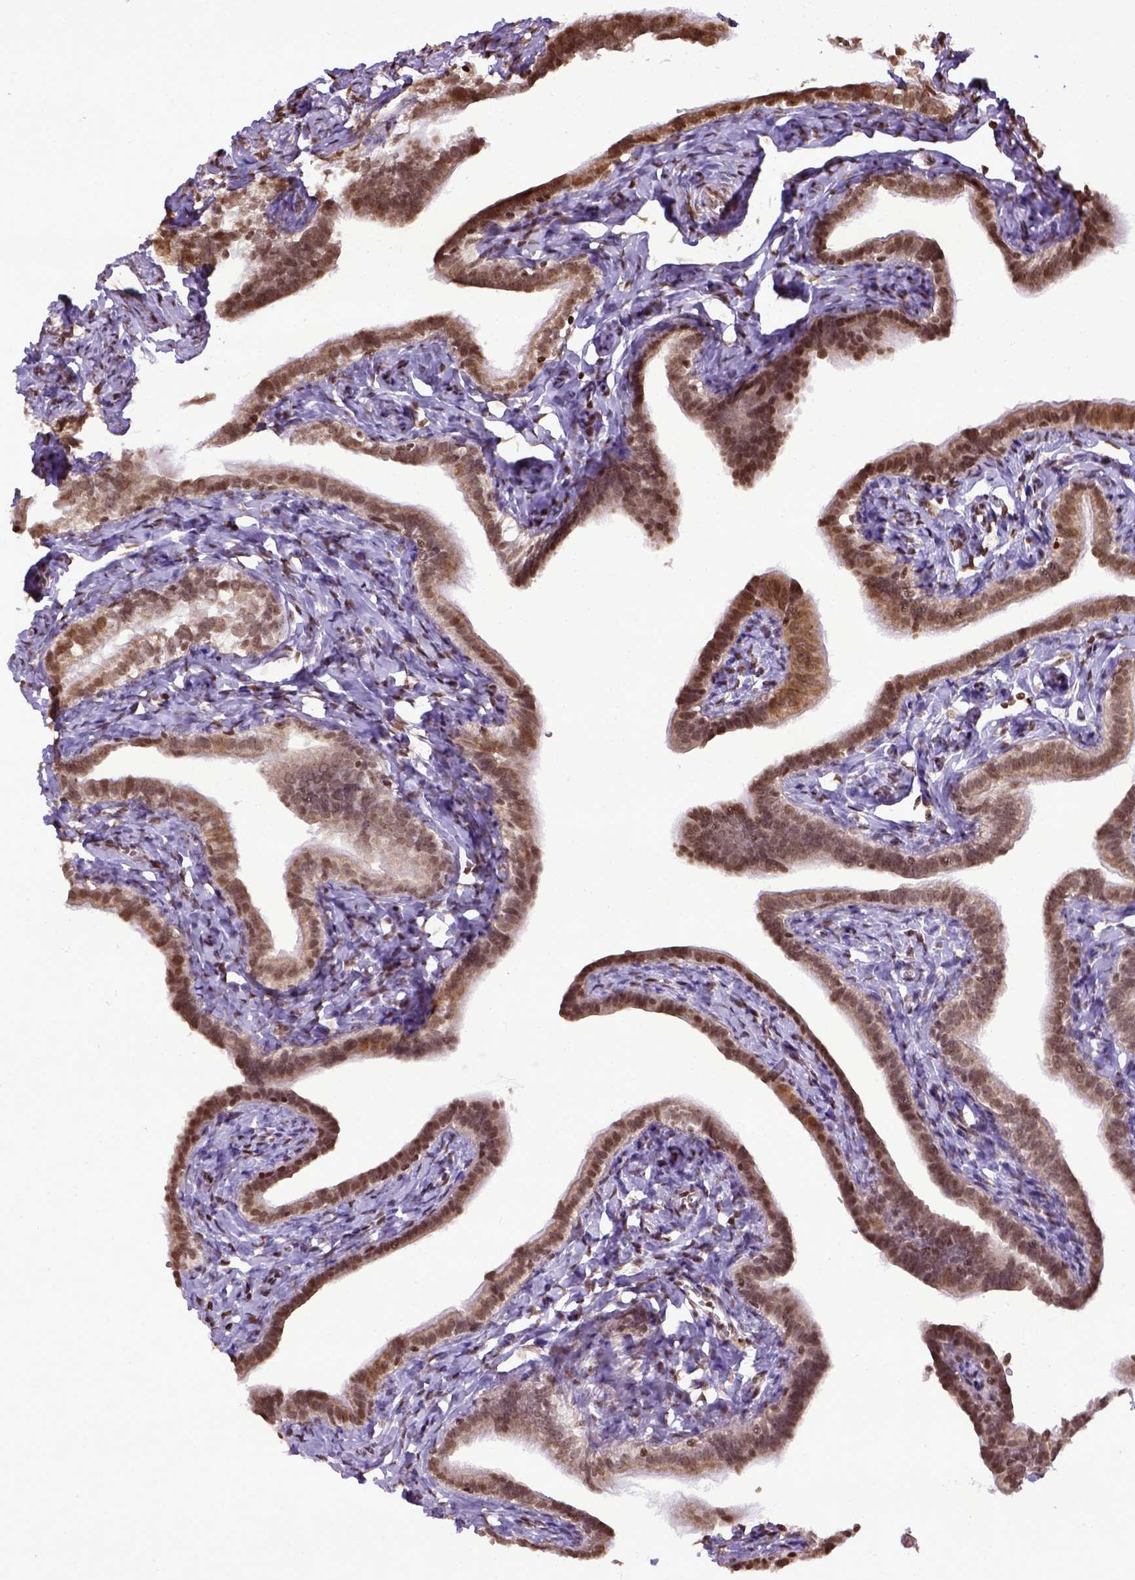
{"staining": {"intensity": "moderate", "quantity": ">75%", "location": "nuclear"}, "tissue": "fallopian tube", "cell_type": "Glandular cells", "image_type": "normal", "snomed": [{"axis": "morphology", "description": "Normal tissue, NOS"}, {"axis": "topography", "description": "Fallopian tube"}], "caption": "Immunohistochemical staining of unremarkable human fallopian tube demonstrates moderate nuclear protein positivity in approximately >75% of glandular cells. (brown staining indicates protein expression, while blue staining denotes nuclei).", "gene": "ZNF75D", "patient": {"sex": "female", "age": 41}}